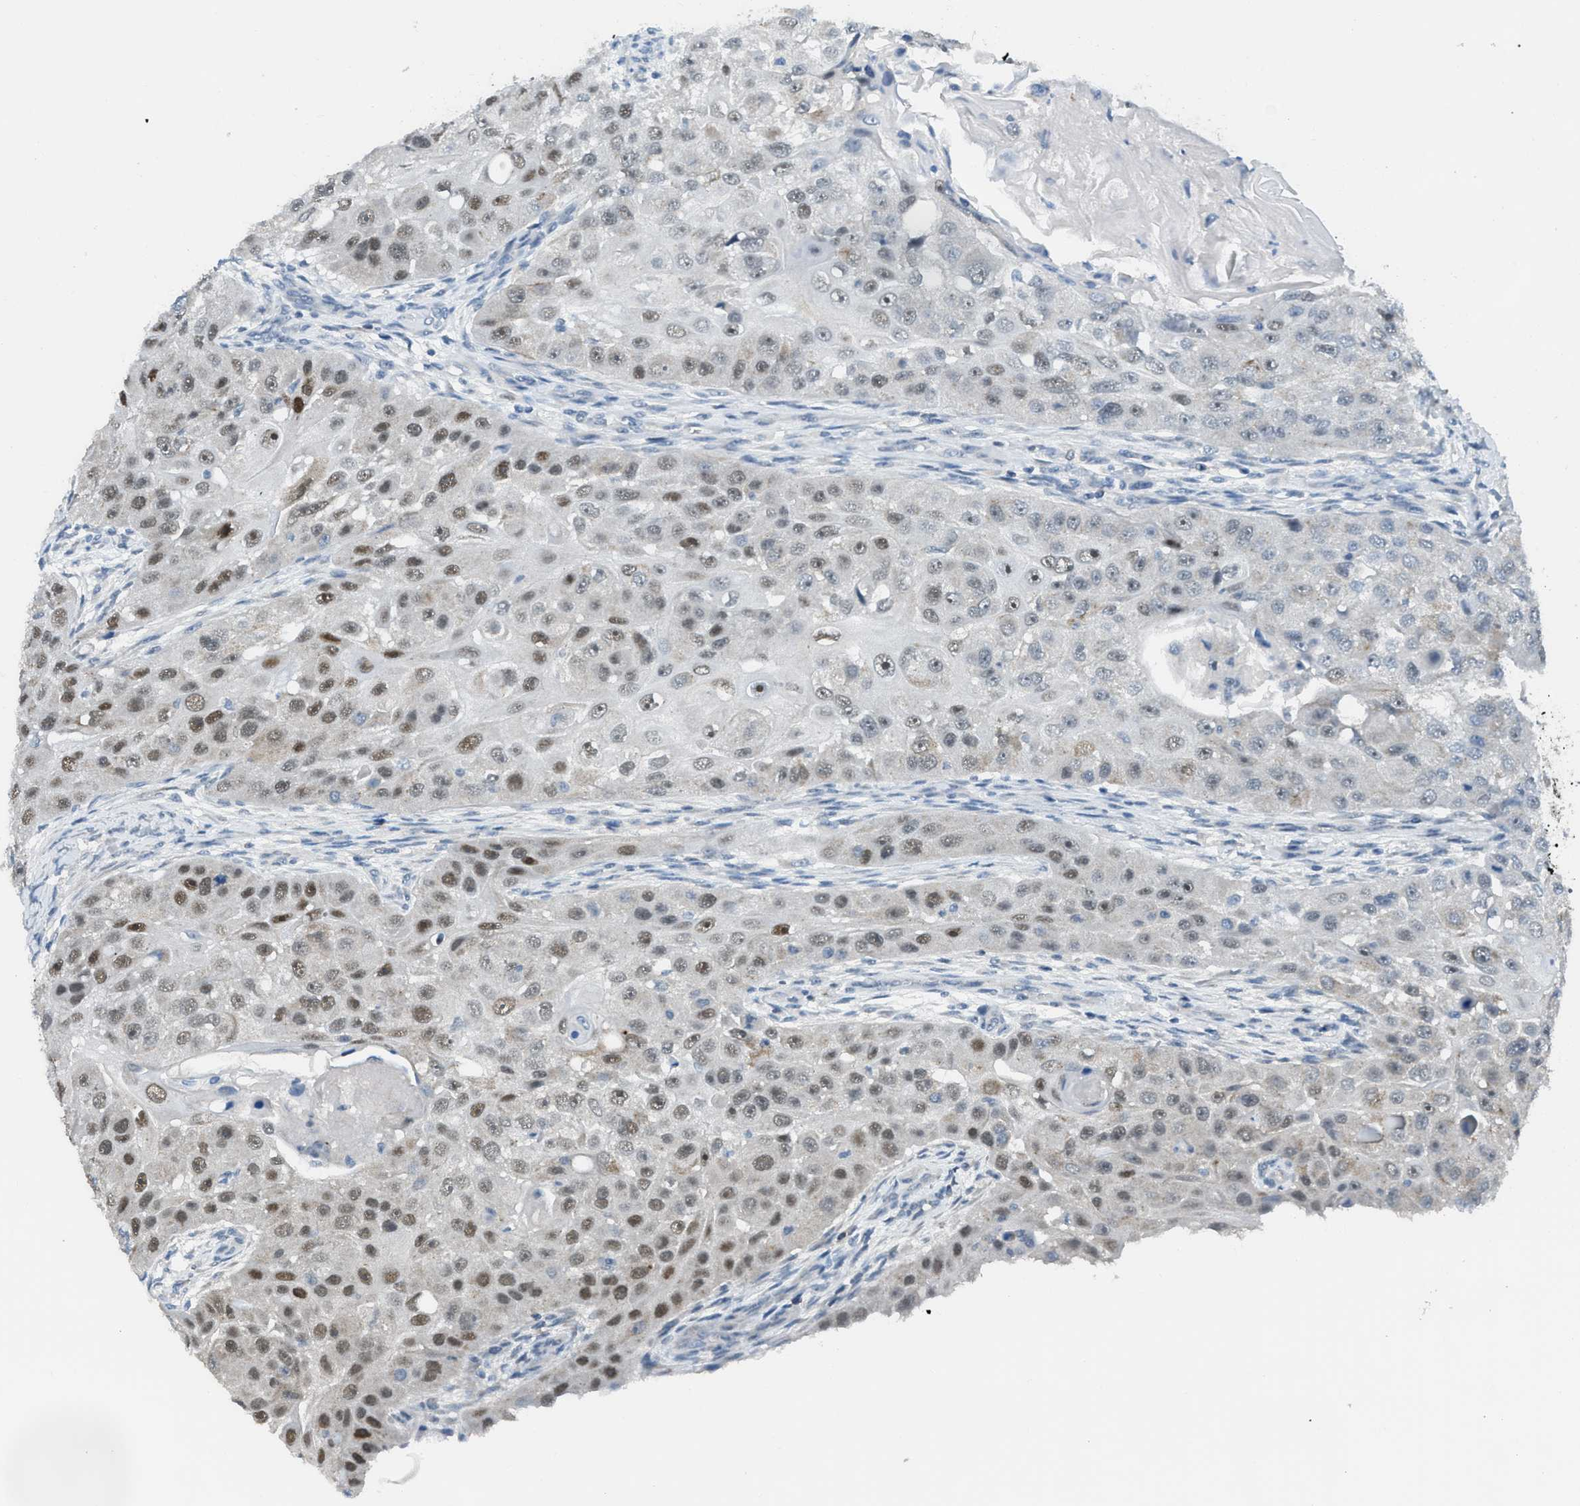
{"staining": {"intensity": "moderate", "quantity": "25%-75%", "location": "nuclear"}, "tissue": "head and neck cancer", "cell_type": "Tumor cells", "image_type": "cancer", "snomed": [{"axis": "morphology", "description": "Normal tissue, NOS"}, {"axis": "morphology", "description": "Squamous cell carcinoma, NOS"}, {"axis": "topography", "description": "Skeletal muscle"}, {"axis": "topography", "description": "Head-Neck"}], "caption": "An image showing moderate nuclear expression in approximately 25%-75% of tumor cells in head and neck cancer, as visualized by brown immunohistochemical staining.", "gene": "TIMD4", "patient": {"sex": "male", "age": 51}}